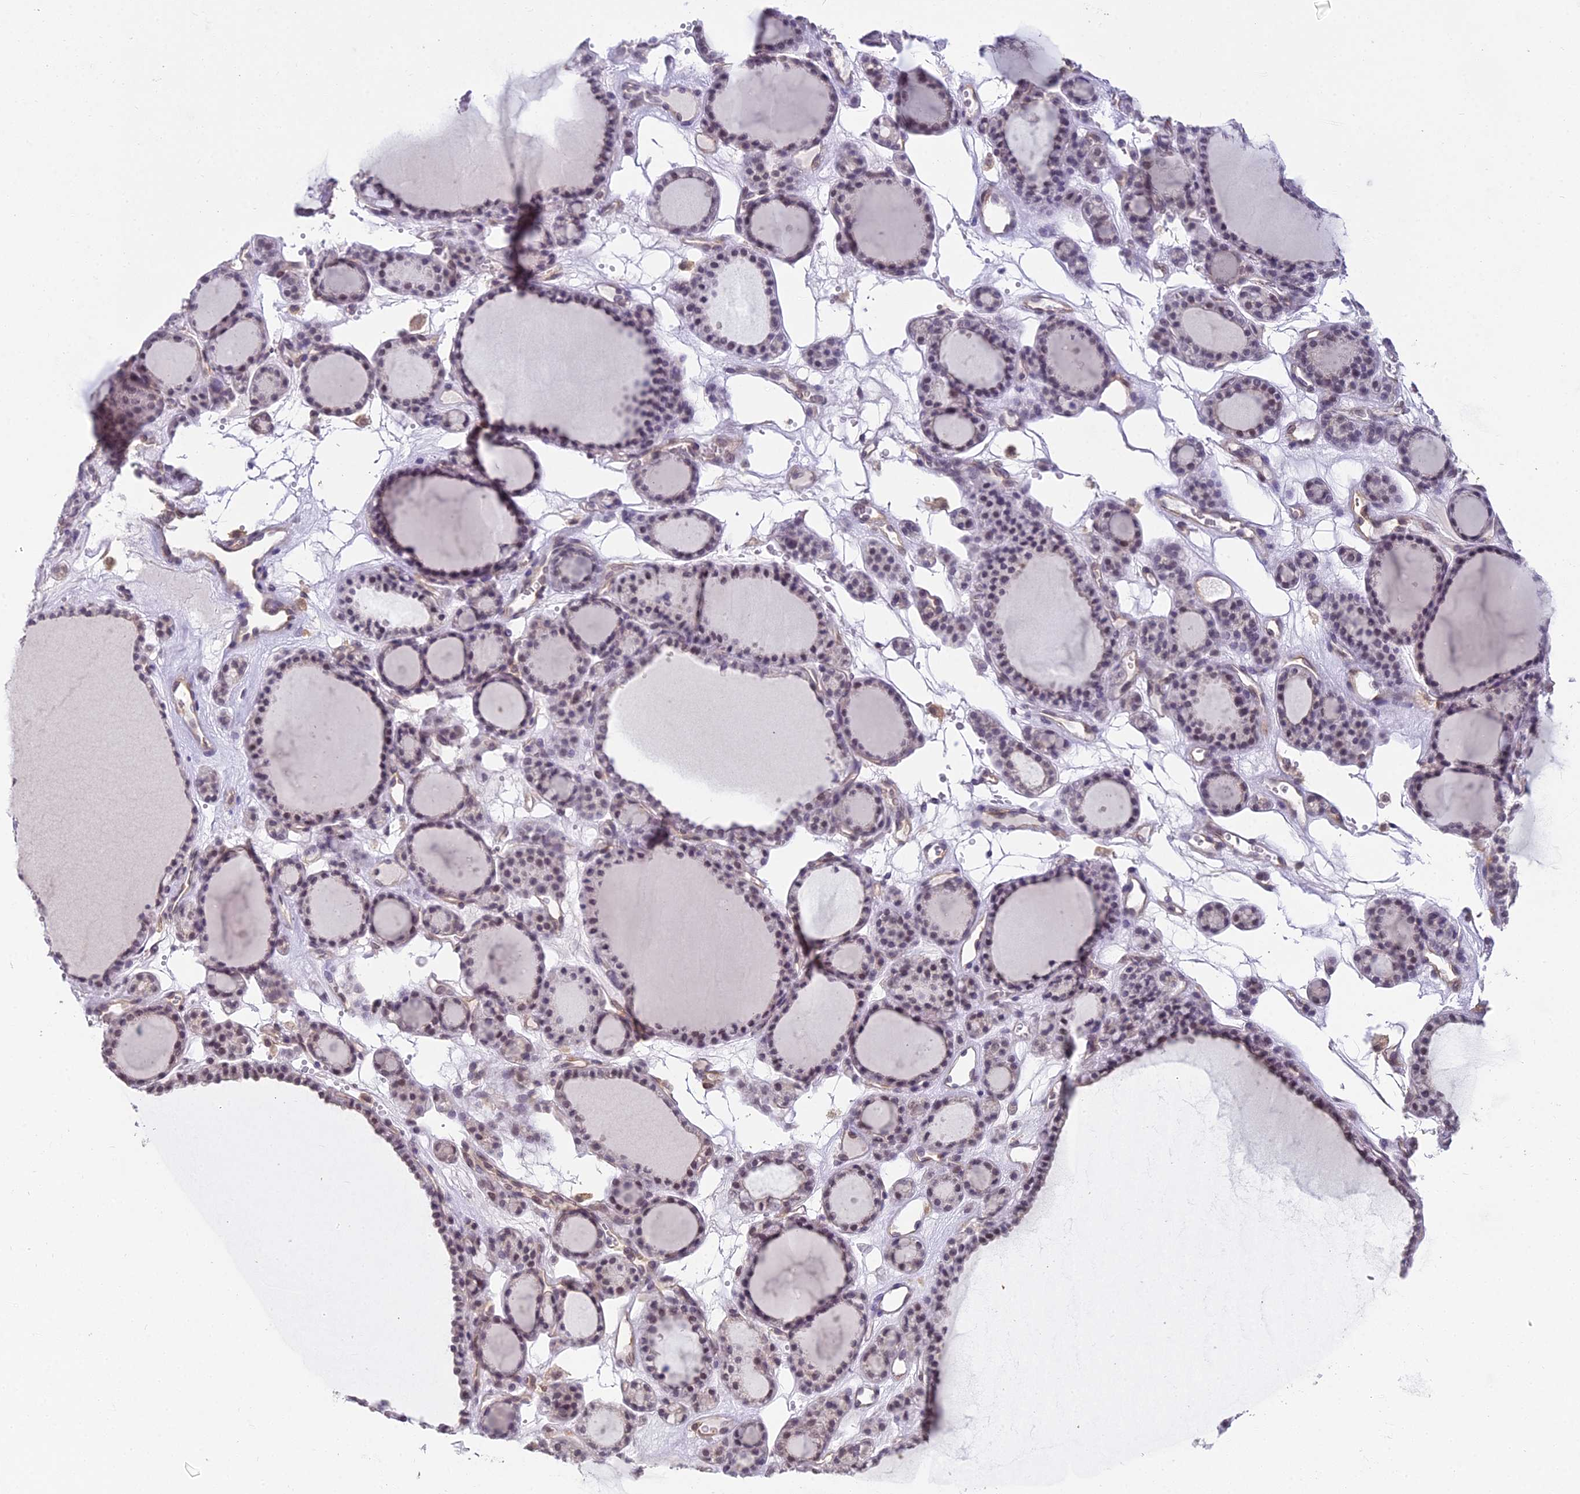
{"staining": {"intensity": "weak", "quantity": "<25%", "location": "nuclear"}, "tissue": "thyroid gland", "cell_type": "Glandular cells", "image_type": "normal", "snomed": [{"axis": "morphology", "description": "Normal tissue, NOS"}, {"axis": "topography", "description": "Thyroid gland"}], "caption": "The immunohistochemistry (IHC) micrograph has no significant positivity in glandular cells of thyroid gland. The staining is performed using DAB (3,3'-diaminobenzidine) brown chromogen with nuclei counter-stained in using hematoxylin.", "gene": "BLNK", "patient": {"sex": "female", "age": 28}}